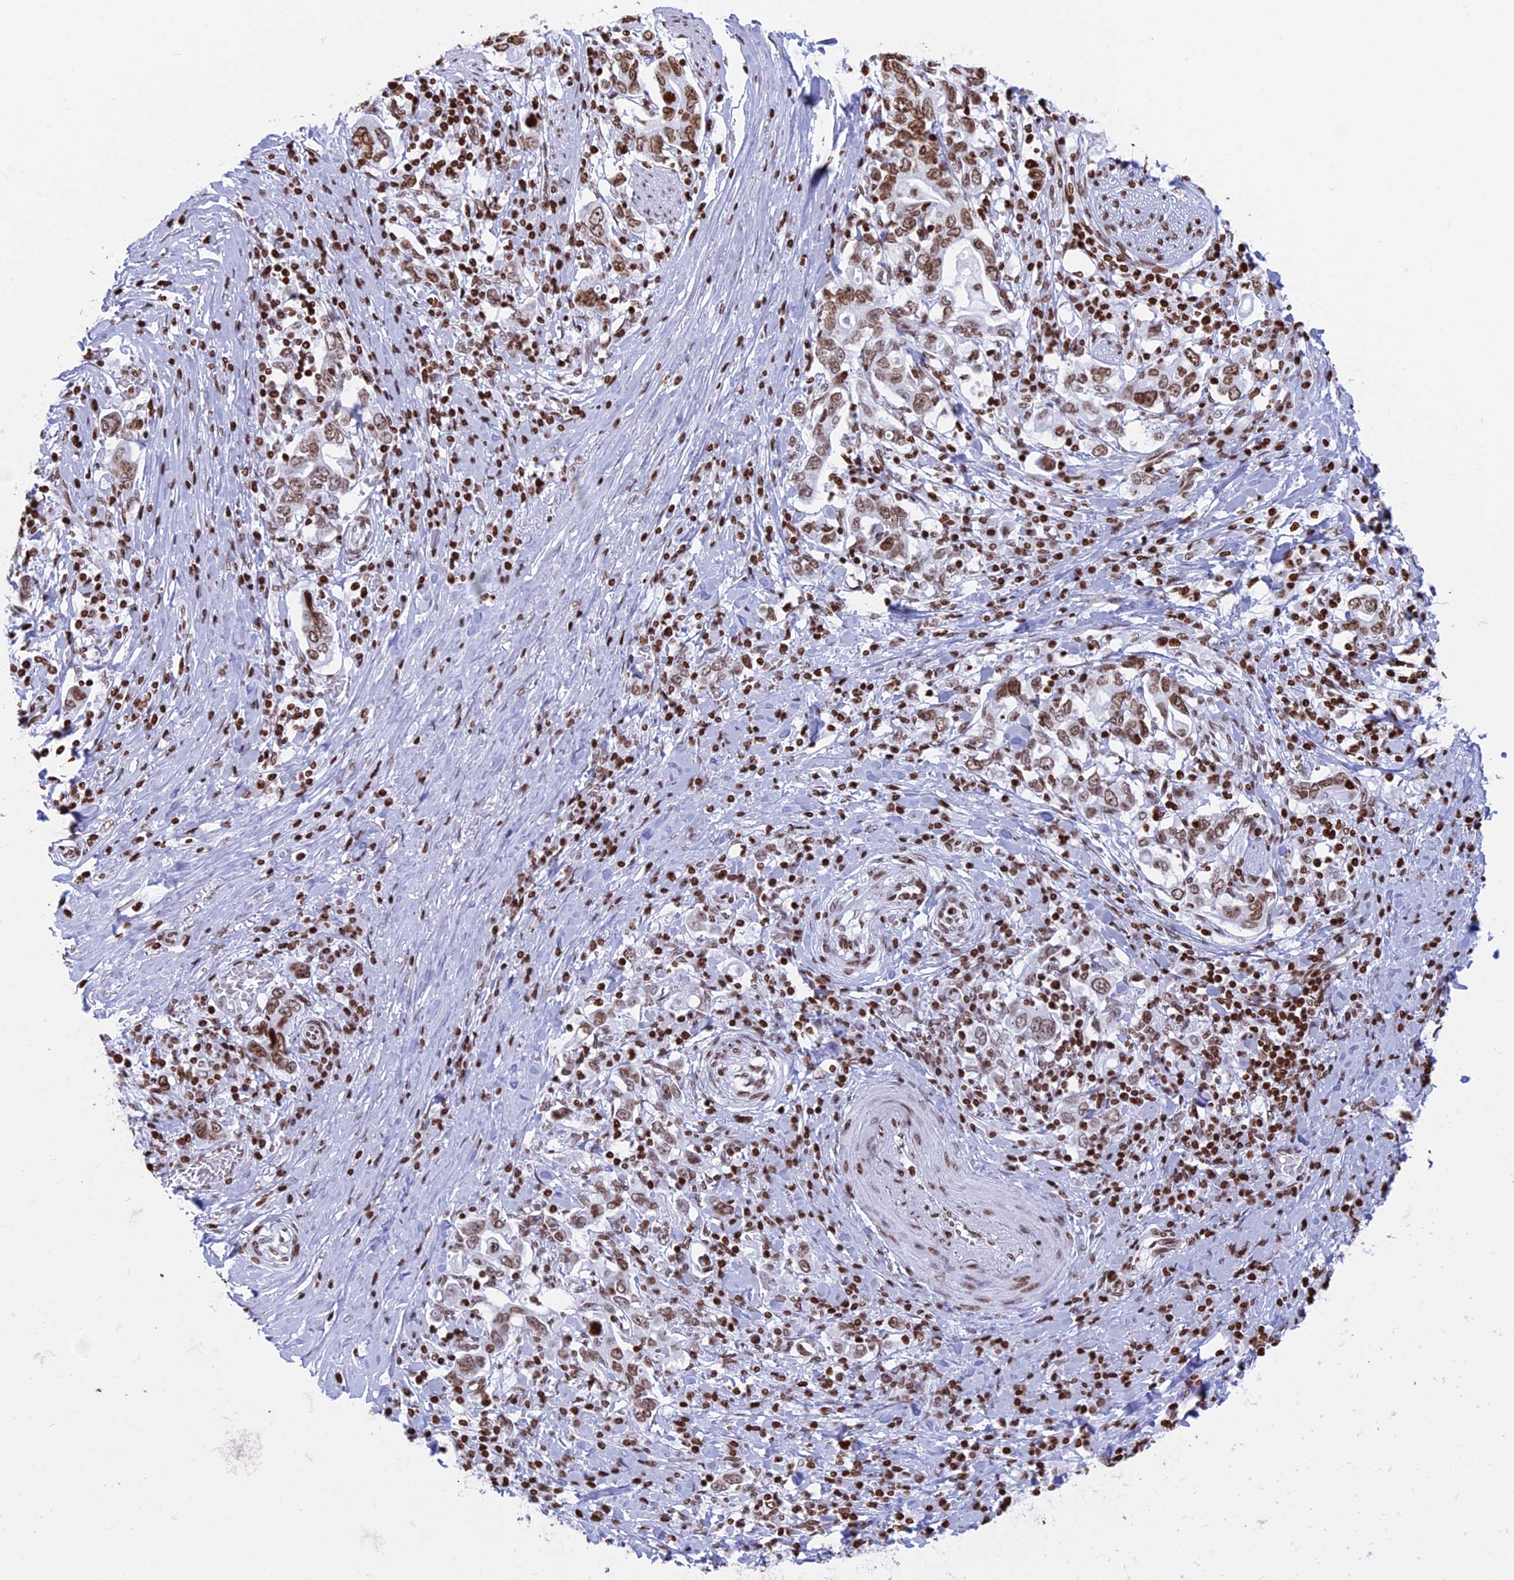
{"staining": {"intensity": "moderate", "quantity": ">75%", "location": "nuclear"}, "tissue": "stomach cancer", "cell_type": "Tumor cells", "image_type": "cancer", "snomed": [{"axis": "morphology", "description": "Adenocarcinoma, NOS"}, {"axis": "topography", "description": "Stomach, upper"}, {"axis": "topography", "description": "Stomach"}], "caption": "Immunohistochemistry (IHC) of adenocarcinoma (stomach) demonstrates medium levels of moderate nuclear expression in approximately >75% of tumor cells.", "gene": "APOBEC3A", "patient": {"sex": "male", "age": 62}}